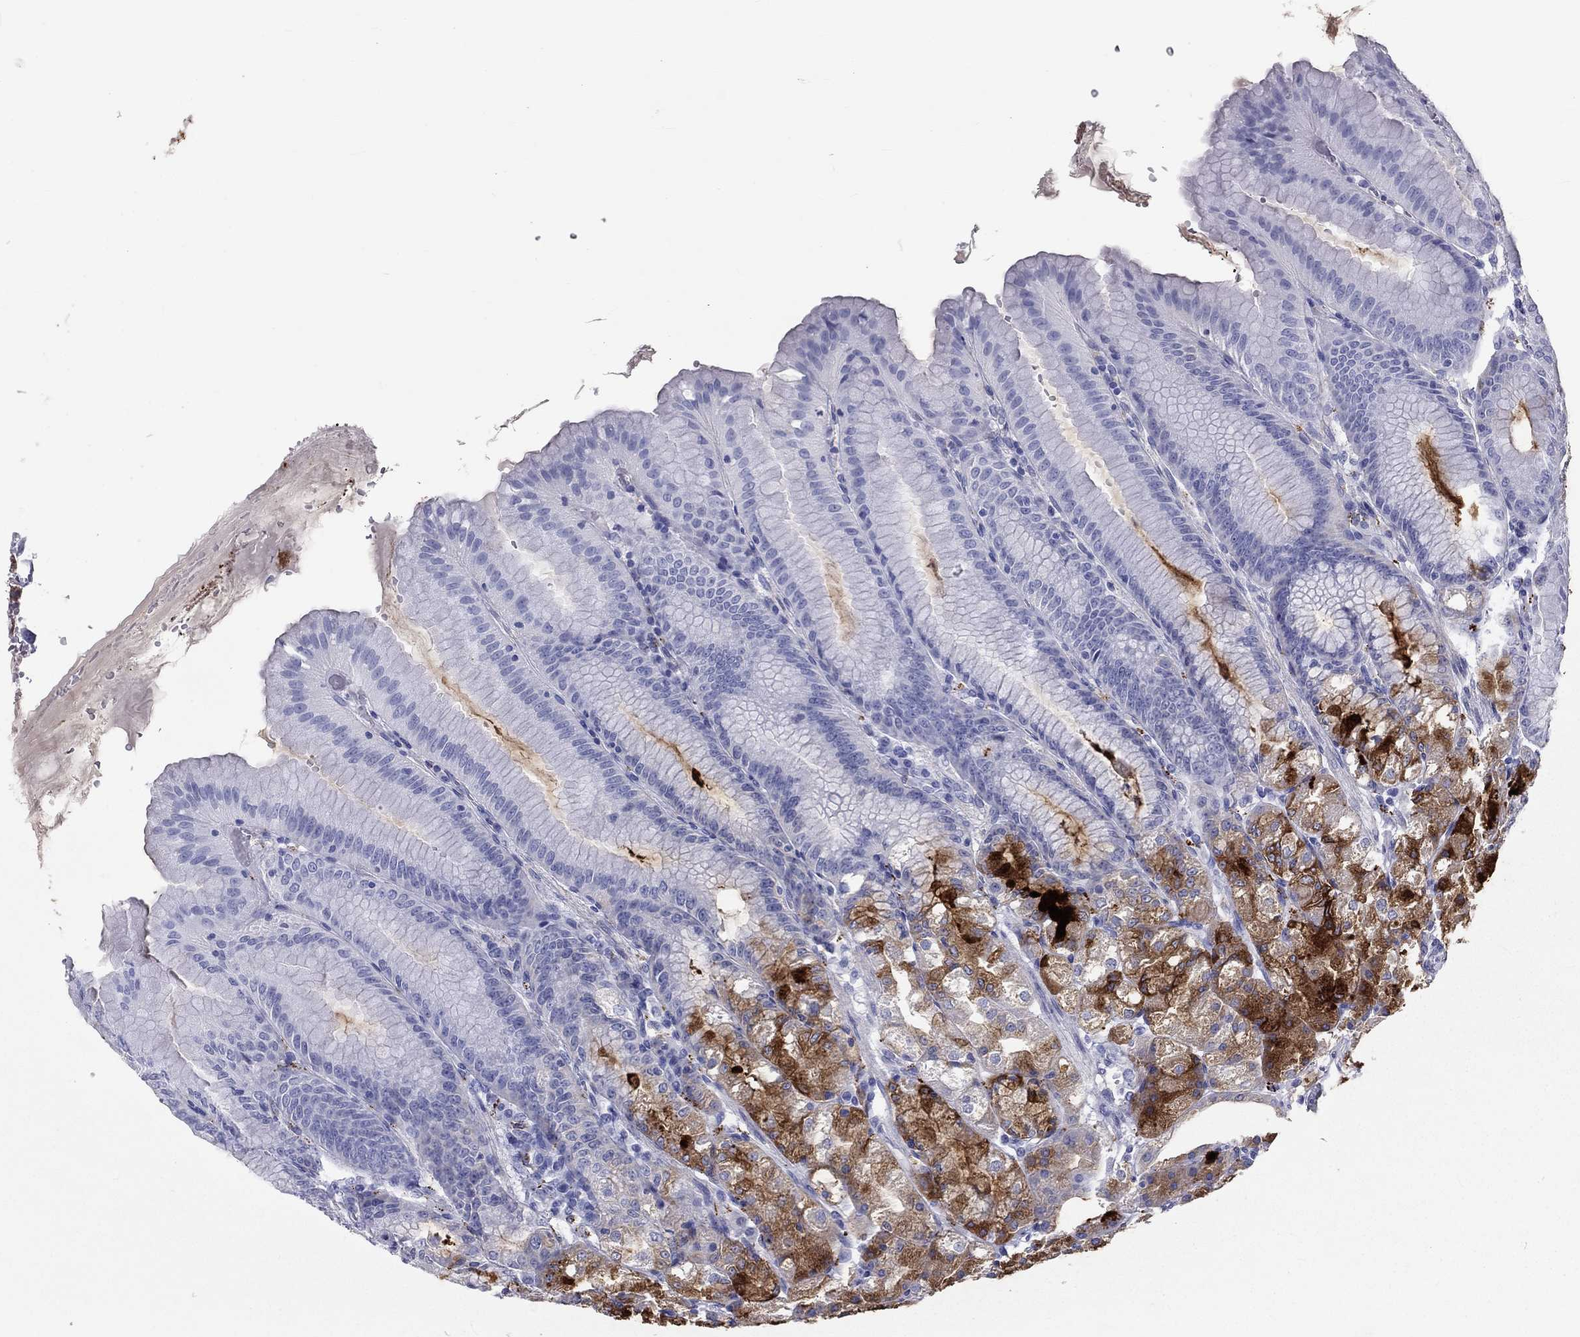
{"staining": {"intensity": "strong", "quantity": "<25%", "location": "cytoplasmic/membranous"}, "tissue": "stomach", "cell_type": "Glandular cells", "image_type": "normal", "snomed": [{"axis": "morphology", "description": "Normal tissue, NOS"}, {"axis": "topography", "description": "Stomach"}], "caption": "Immunohistochemistry (IHC) of benign stomach reveals medium levels of strong cytoplasmic/membranous positivity in about <25% of glandular cells. Immunohistochemistry (IHC) stains the protein in brown and the nuclei are stained blue.", "gene": "DNALI1", "patient": {"sex": "male", "age": 71}}